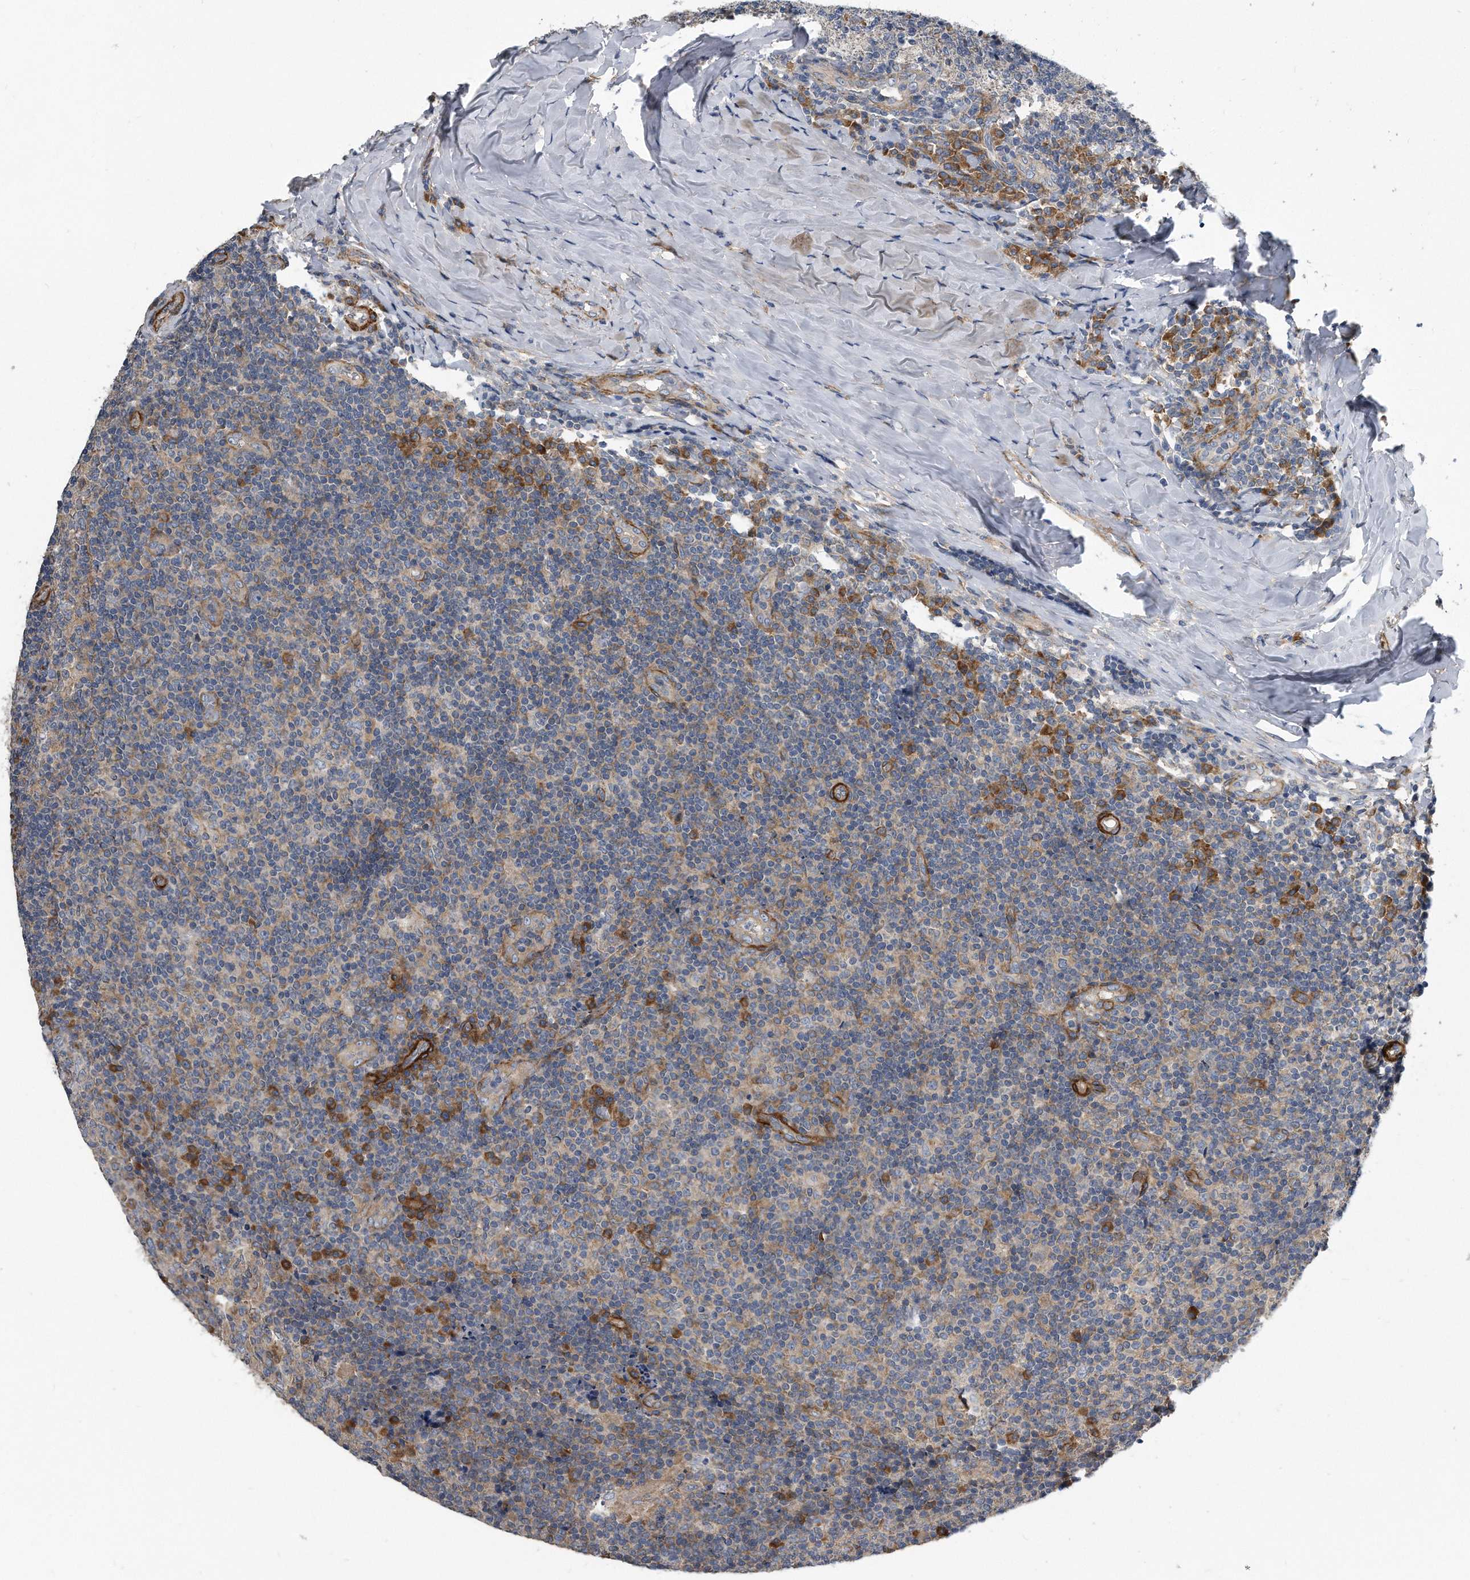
{"staining": {"intensity": "strong", "quantity": "<25%", "location": "cytoplasmic/membranous"}, "tissue": "tonsil", "cell_type": "Germinal center cells", "image_type": "normal", "snomed": [{"axis": "morphology", "description": "Normal tissue, NOS"}, {"axis": "topography", "description": "Tonsil"}], "caption": "Tonsil stained with immunohistochemistry exhibits strong cytoplasmic/membranous expression in about <25% of germinal center cells.", "gene": "EIF2B4", "patient": {"sex": "female", "age": 19}}